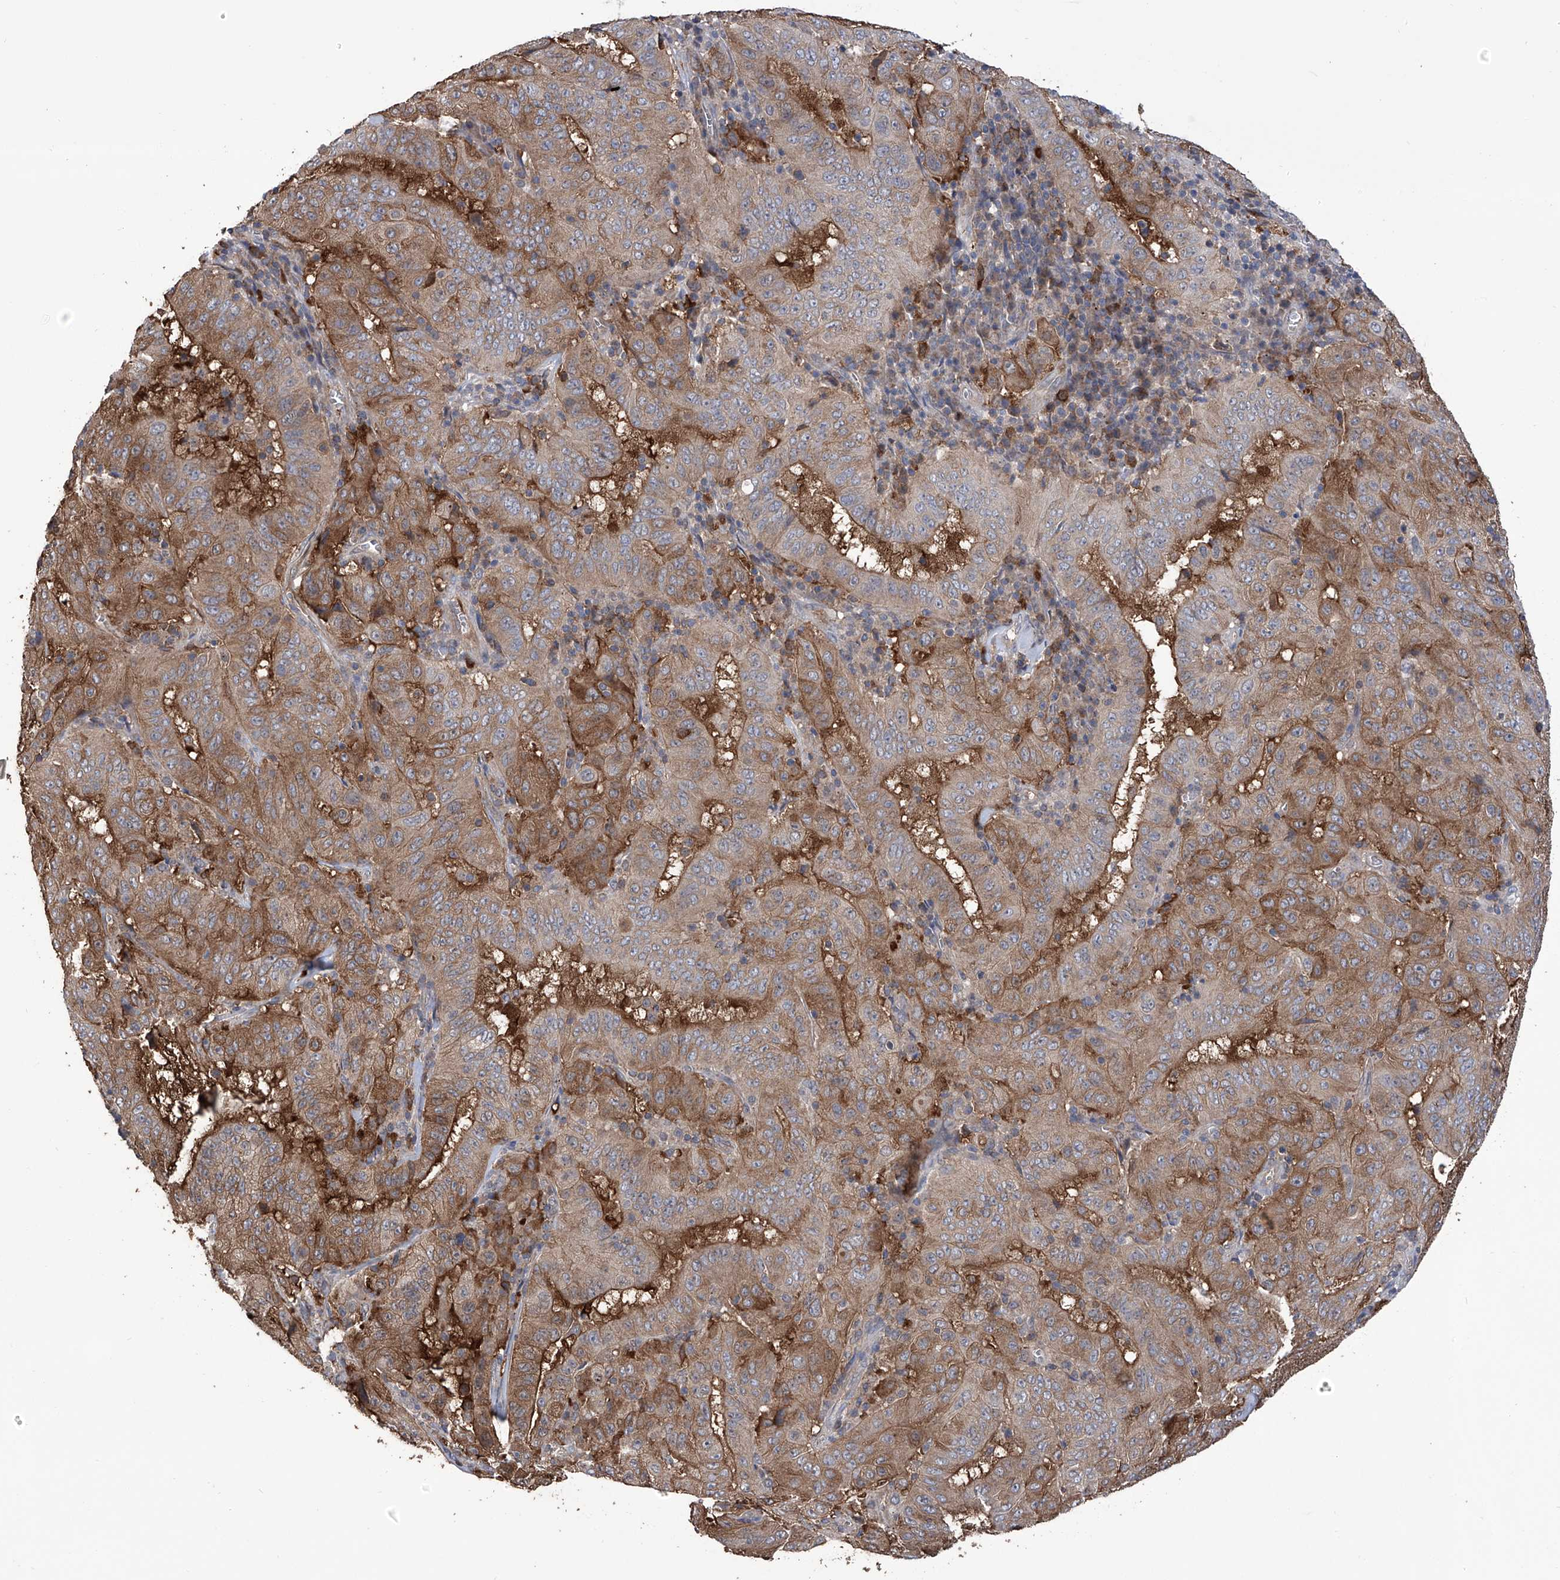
{"staining": {"intensity": "moderate", "quantity": ">75%", "location": "cytoplasmic/membranous"}, "tissue": "pancreatic cancer", "cell_type": "Tumor cells", "image_type": "cancer", "snomed": [{"axis": "morphology", "description": "Adenocarcinoma, NOS"}, {"axis": "topography", "description": "Pancreas"}], "caption": "Immunohistochemistry photomicrograph of pancreatic adenocarcinoma stained for a protein (brown), which demonstrates medium levels of moderate cytoplasmic/membranous staining in approximately >75% of tumor cells.", "gene": "NUDT17", "patient": {"sex": "male", "age": 63}}